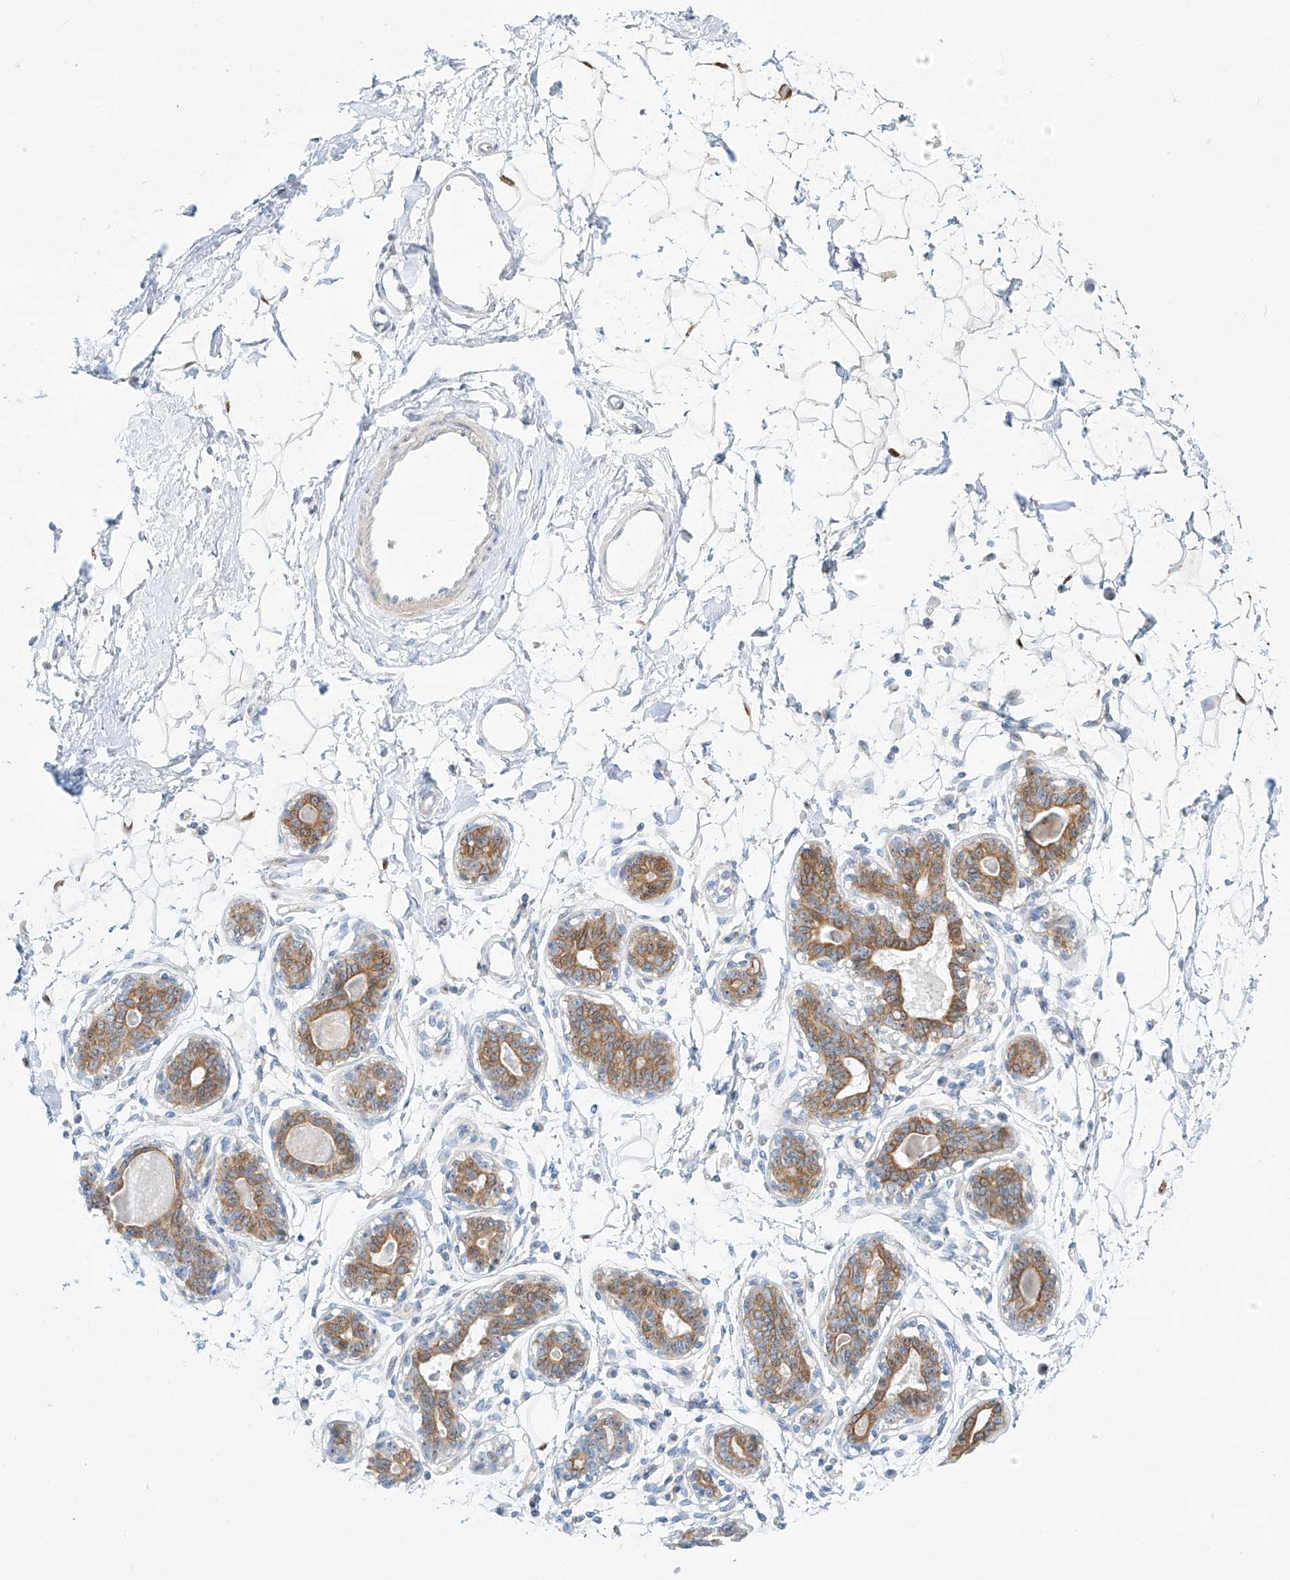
{"staining": {"intensity": "strong", "quantity": "<25%", "location": "cytoplasmic/membranous,nuclear"}, "tissue": "breast", "cell_type": "Adipocytes", "image_type": "normal", "snomed": [{"axis": "morphology", "description": "Normal tissue, NOS"}, {"axis": "topography", "description": "Breast"}], "caption": "Strong cytoplasmic/membranous,nuclear staining is present in approximately <25% of adipocytes in benign breast. (DAB (3,3'-diaminobenzidine) IHC with brightfield microscopy, high magnification).", "gene": "SNU13", "patient": {"sex": "female", "age": 45}}